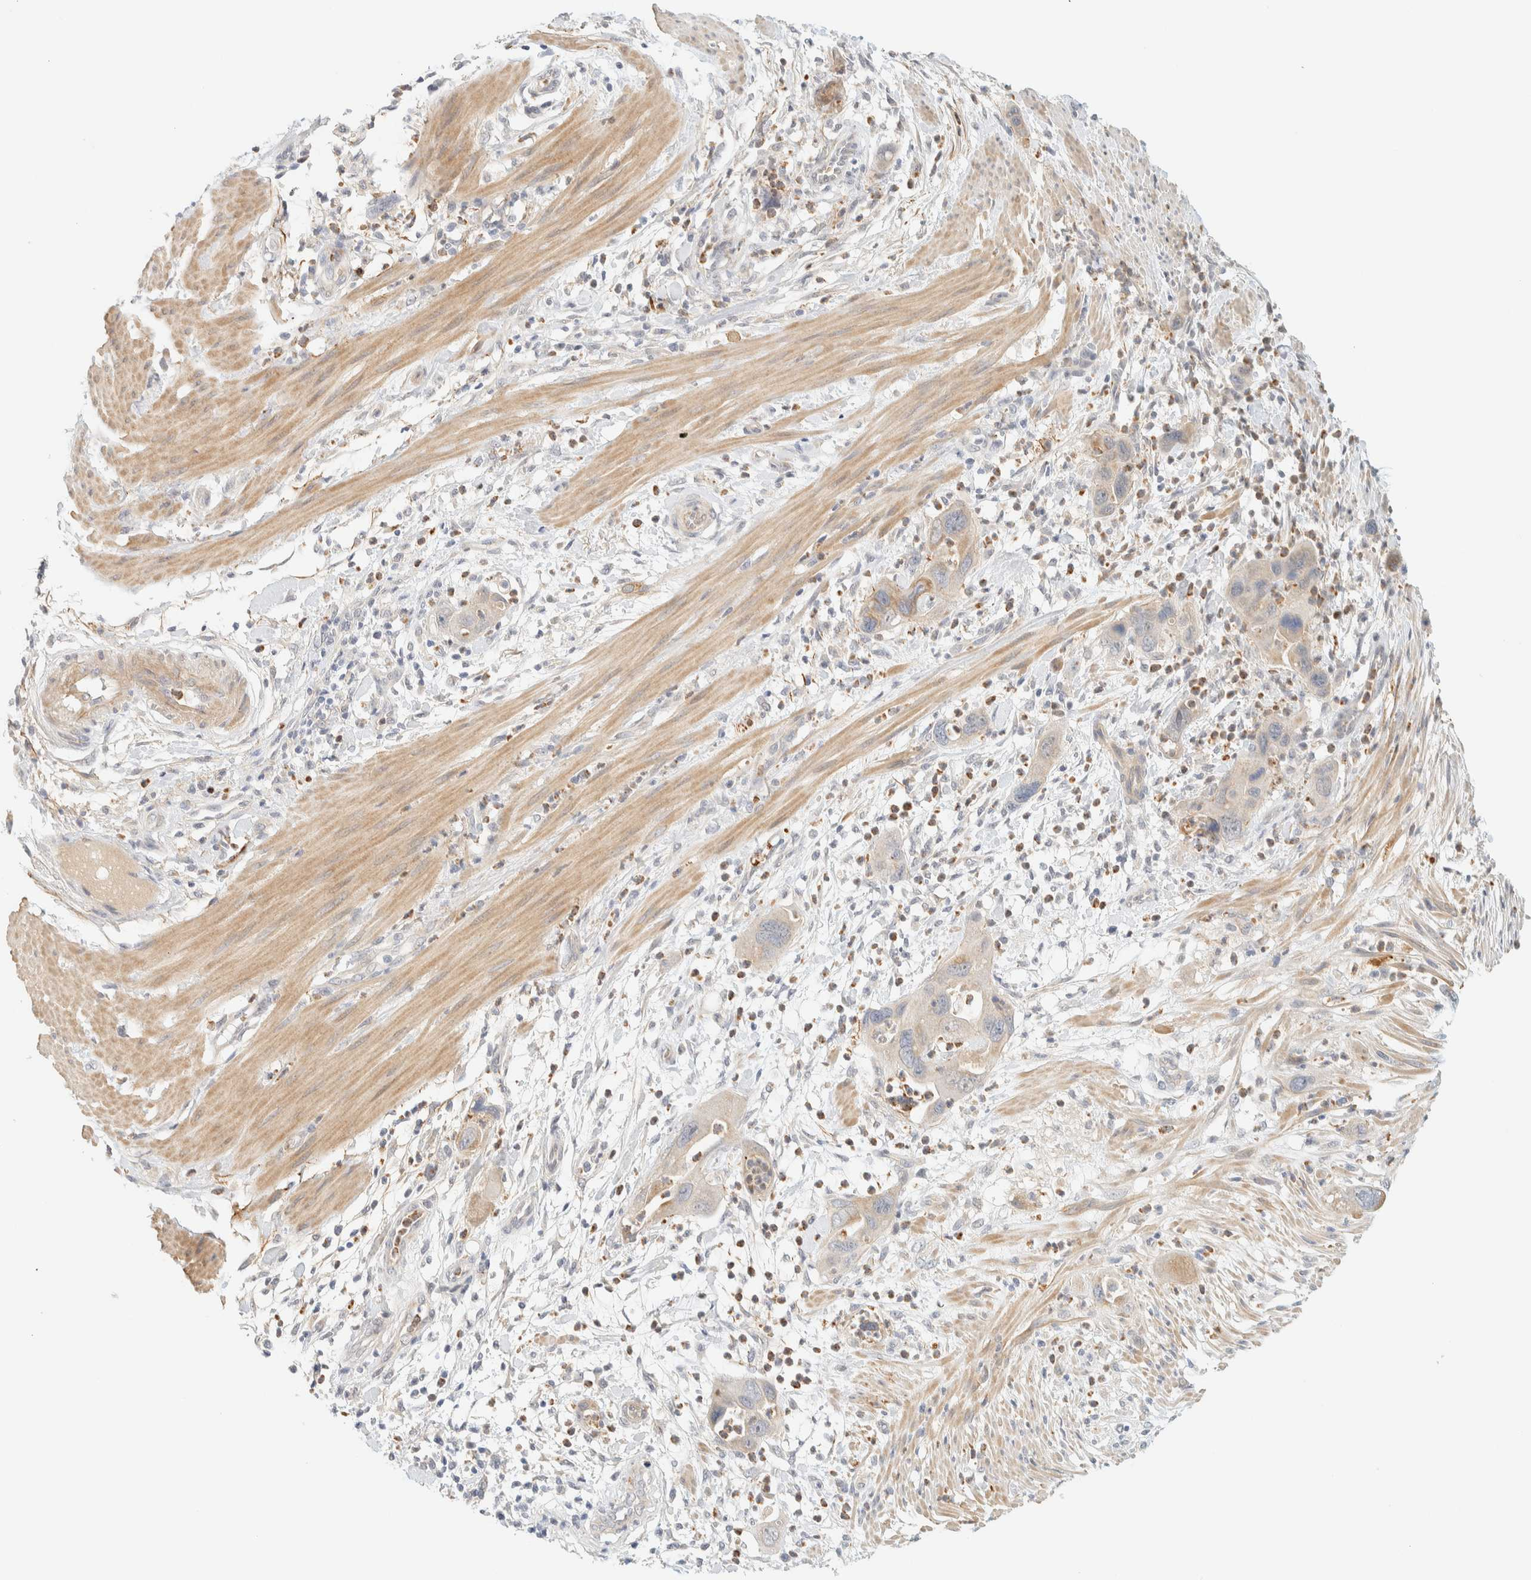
{"staining": {"intensity": "weak", "quantity": "<25%", "location": "cytoplasmic/membranous"}, "tissue": "pancreatic cancer", "cell_type": "Tumor cells", "image_type": "cancer", "snomed": [{"axis": "morphology", "description": "Adenocarcinoma, NOS"}, {"axis": "topography", "description": "Pancreas"}], "caption": "Tumor cells show no significant staining in pancreatic cancer. Brightfield microscopy of IHC stained with DAB (3,3'-diaminobenzidine) (brown) and hematoxylin (blue), captured at high magnification.", "gene": "TNK1", "patient": {"sex": "female", "age": 71}}